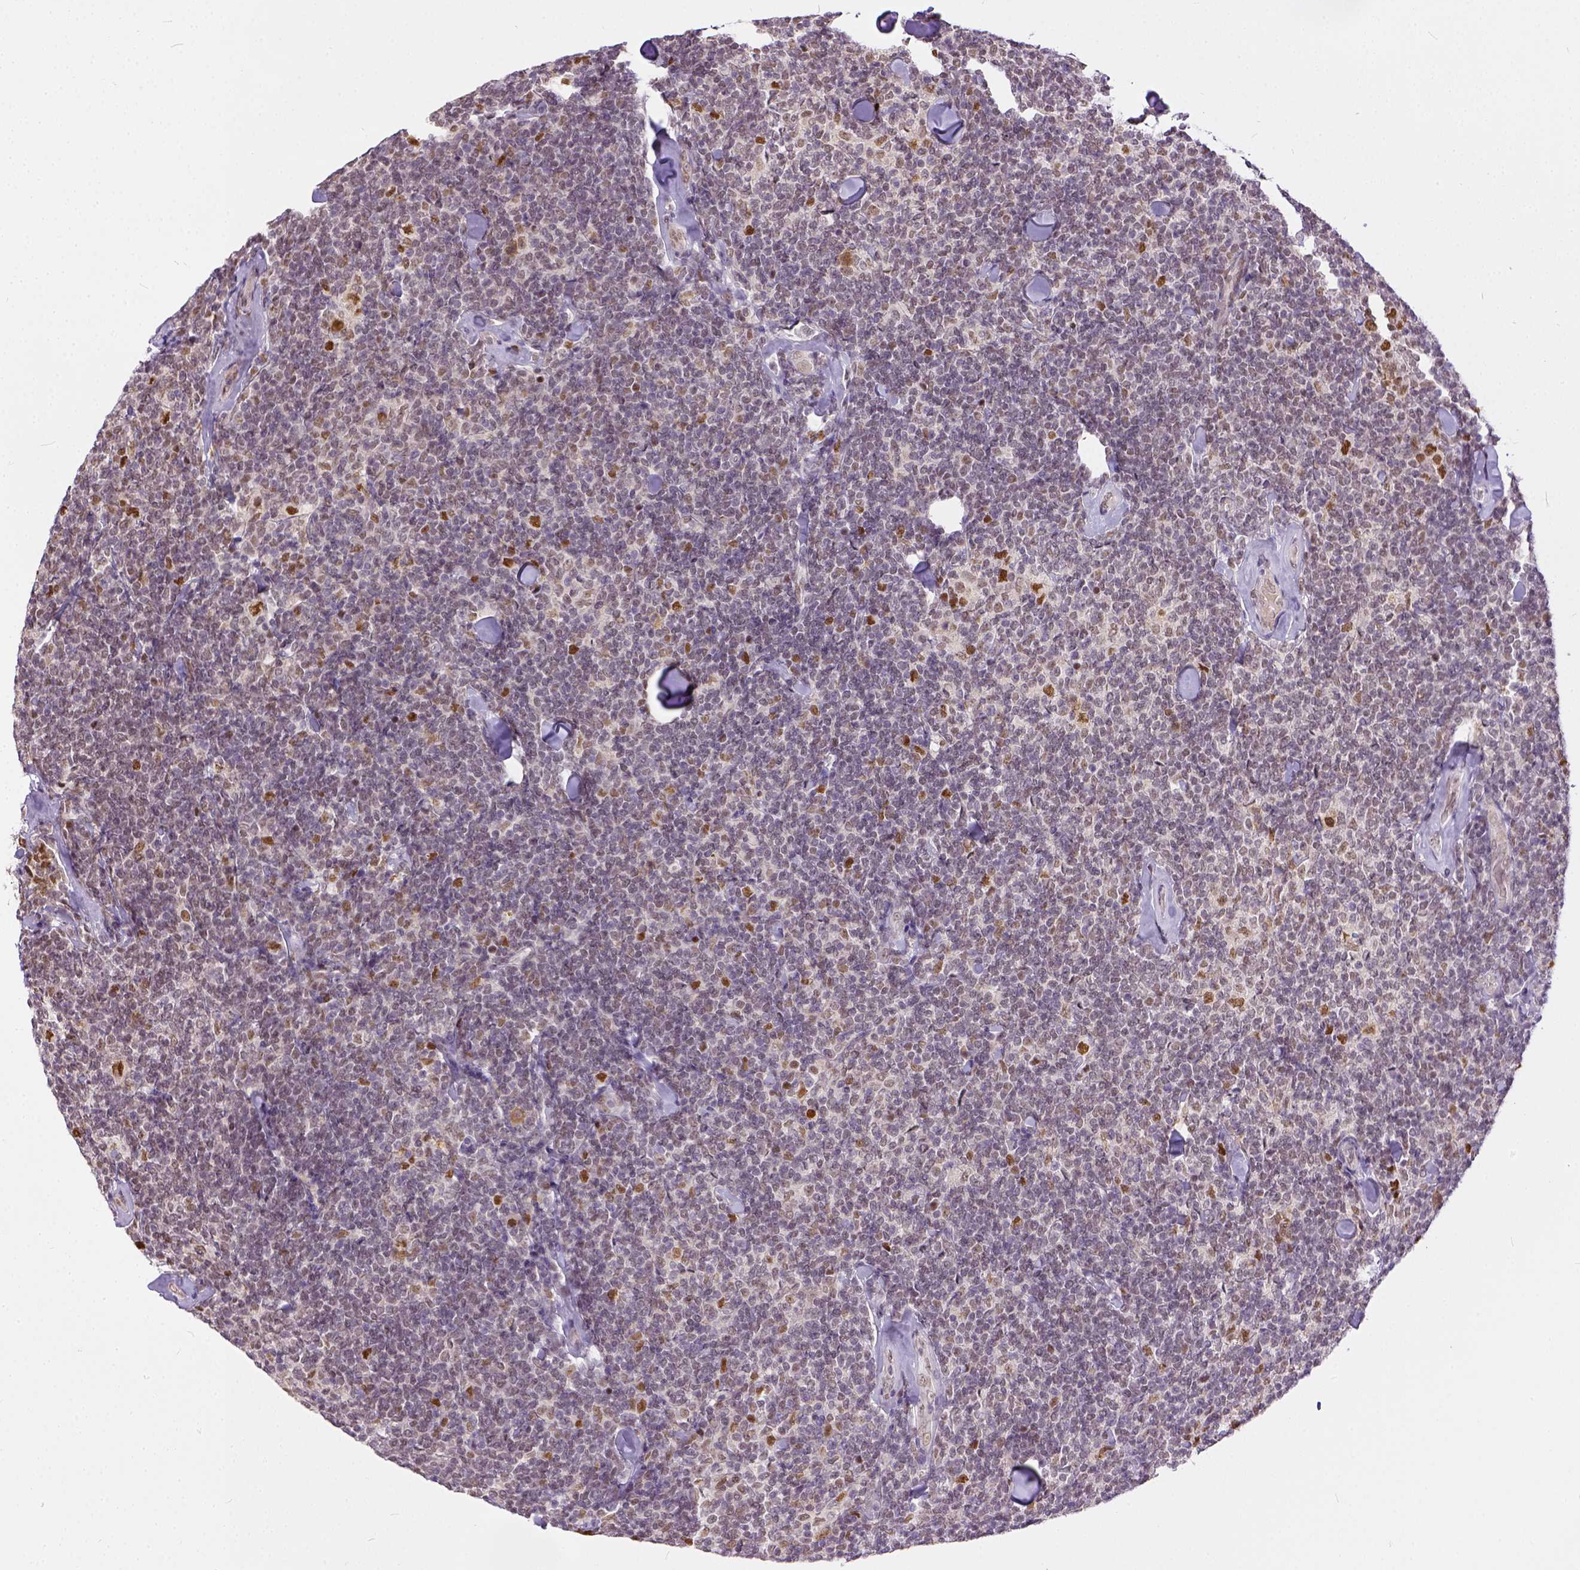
{"staining": {"intensity": "weak", "quantity": "25%-75%", "location": "nuclear"}, "tissue": "lymphoma", "cell_type": "Tumor cells", "image_type": "cancer", "snomed": [{"axis": "morphology", "description": "Malignant lymphoma, non-Hodgkin's type, Low grade"}, {"axis": "topography", "description": "Lymph node"}], "caption": "About 25%-75% of tumor cells in human low-grade malignant lymphoma, non-Hodgkin's type exhibit weak nuclear protein staining as visualized by brown immunohistochemical staining.", "gene": "ERCC1", "patient": {"sex": "female", "age": 56}}